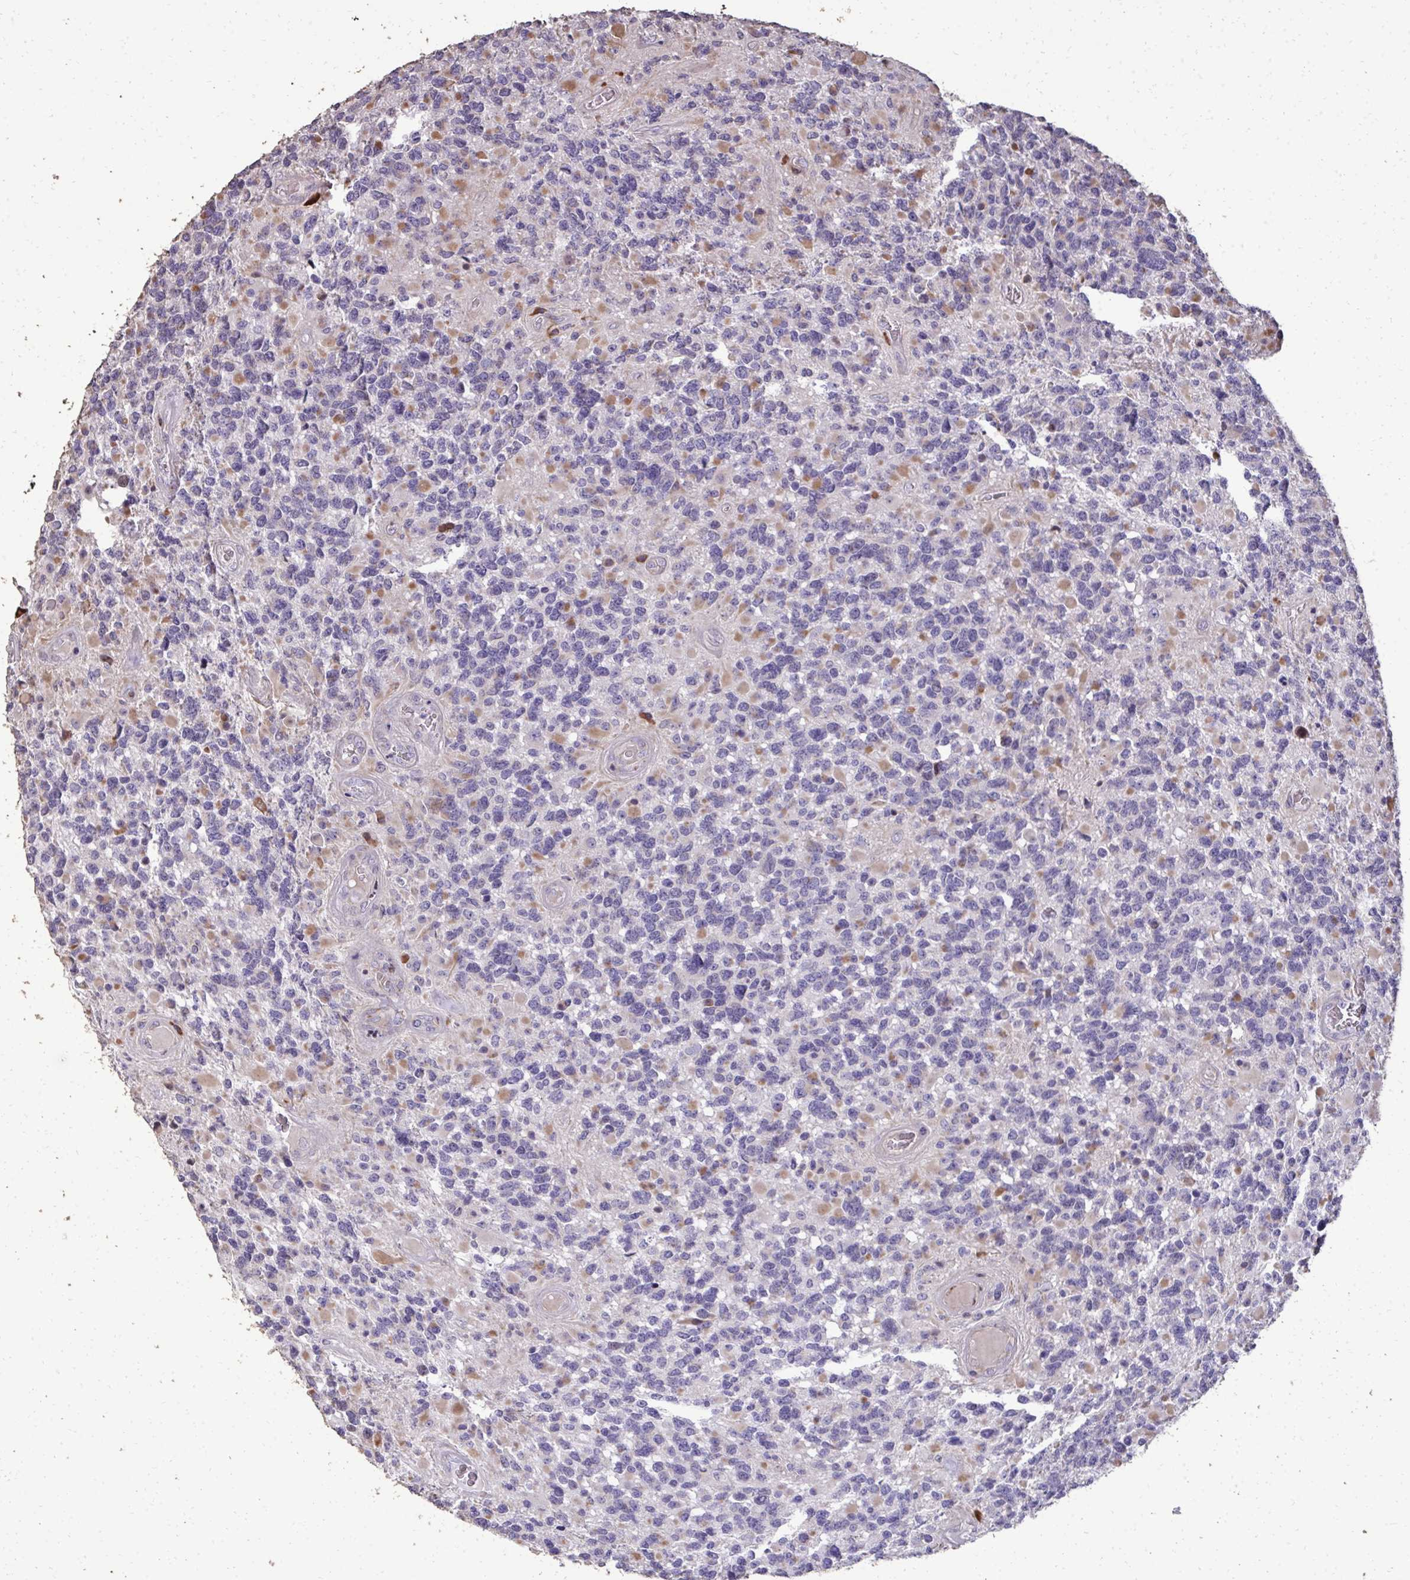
{"staining": {"intensity": "negative", "quantity": "none", "location": "none"}, "tissue": "glioma", "cell_type": "Tumor cells", "image_type": "cancer", "snomed": [{"axis": "morphology", "description": "Glioma, malignant, High grade"}, {"axis": "topography", "description": "Brain"}], "caption": "Tumor cells show no significant staining in glioma. (DAB immunohistochemistry visualized using brightfield microscopy, high magnification).", "gene": "FIBCD1", "patient": {"sex": "female", "age": 40}}